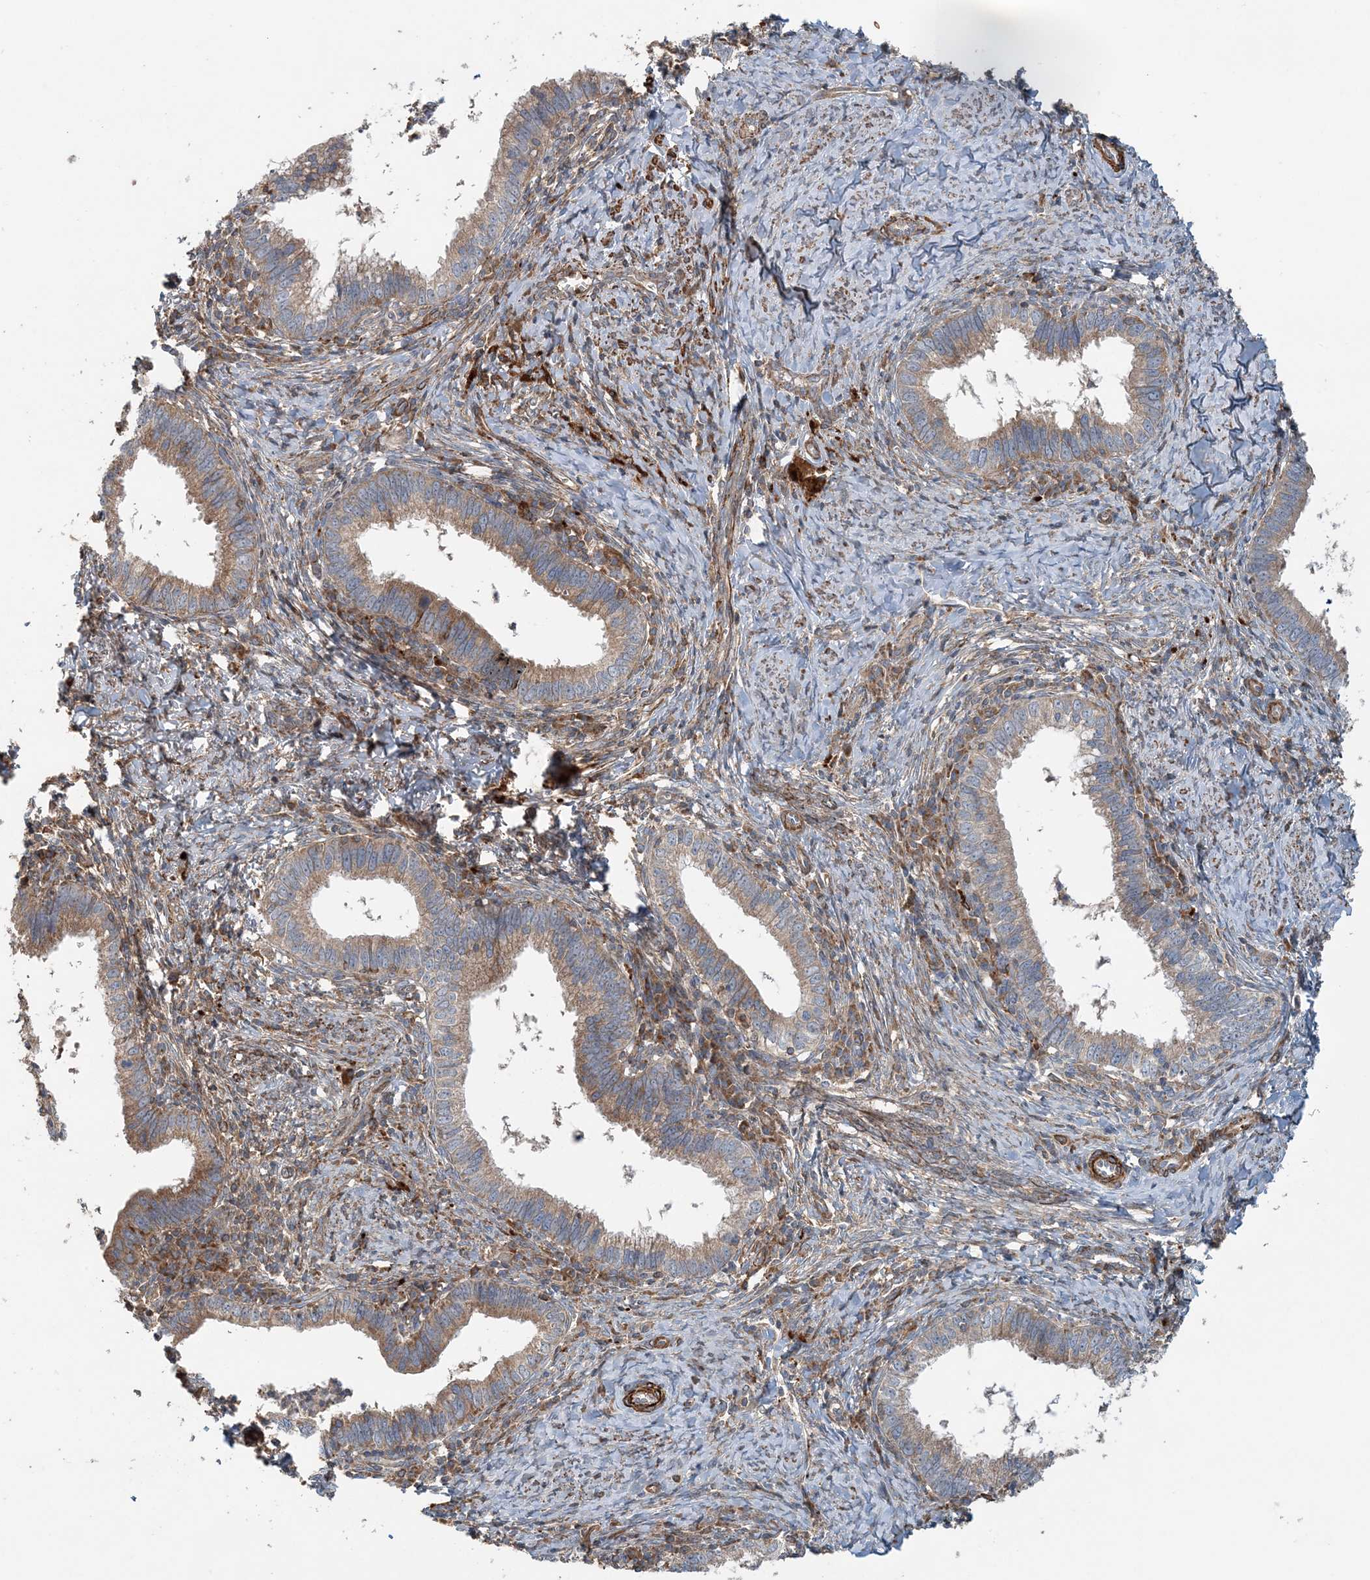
{"staining": {"intensity": "weak", "quantity": ">75%", "location": "cytoplasmic/membranous"}, "tissue": "cervical cancer", "cell_type": "Tumor cells", "image_type": "cancer", "snomed": [{"axis": "morphology", "description": "Adenocarcinoma, NOS"}, {"axis": "topography", "description": "Cervix"}], "caption": "High-magnification brightfield microscopy of cervical cancer (adenocarcinoma) stained with DAB (brown) and counterstained with hematoxylin (blue). tumor cells exhibit weak cytoplasmic/membranous expression is identified in about>75% of cells.", "gene": "TTI1", "patient": {"sex": "female", "age": 36}}